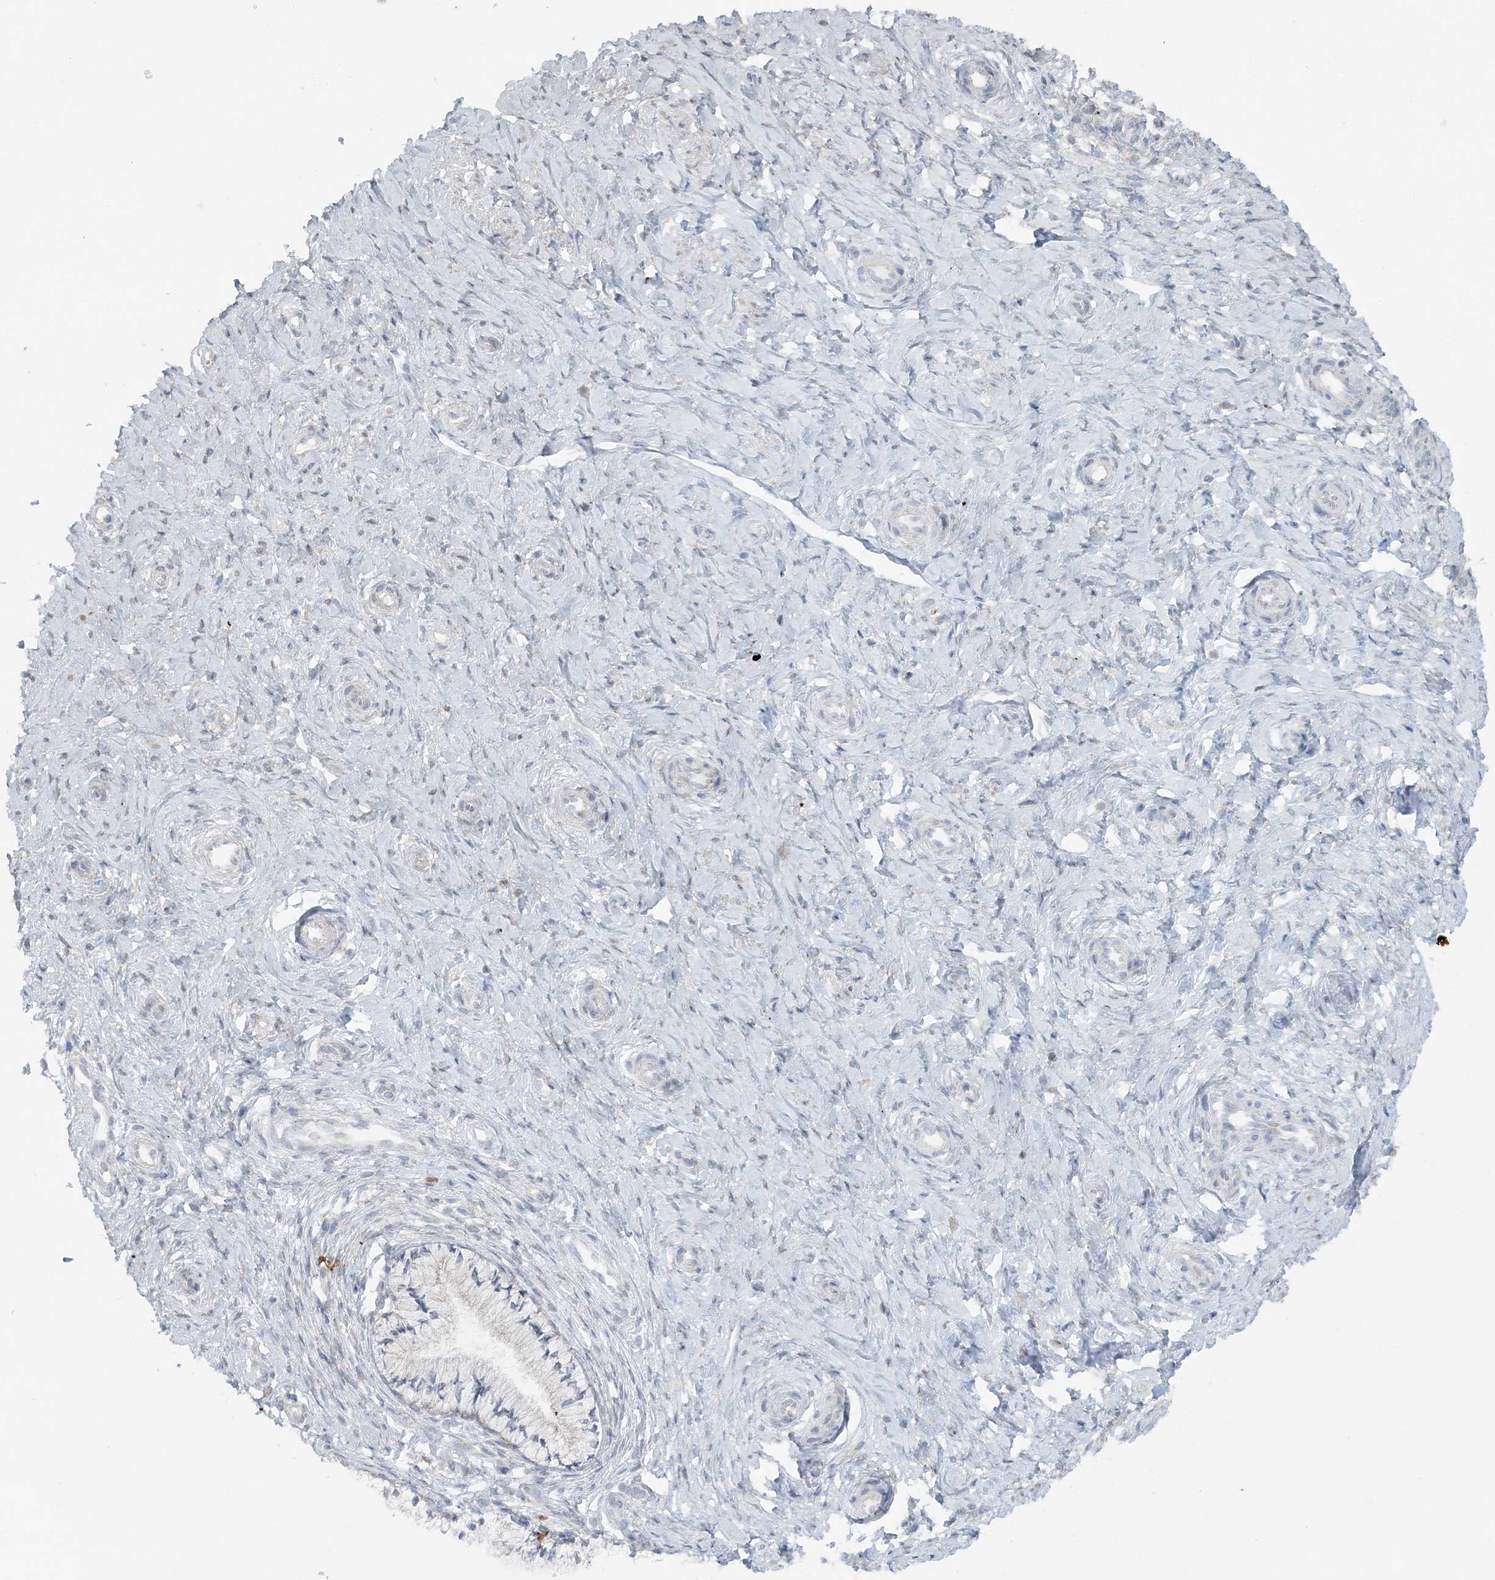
{"staining": {"intensity": "weak", "quantity": "<25%", "location": "cytoplasmic/membranous"}, "tissue": "cervix", "cell_type": "Glandular cells", "image_type": "normal", "snomed": [{"axis": "morphology", "description": "Normal tissue, NOS"}, {"axis": "topography", "description": "Cervix"}], "caption": "Immunohistochemistry (IHC) of unremarkable cervix shows no staining in glandular cells.", "gene": "TMED10", "patient": {"sex": "female", "age": 36}}